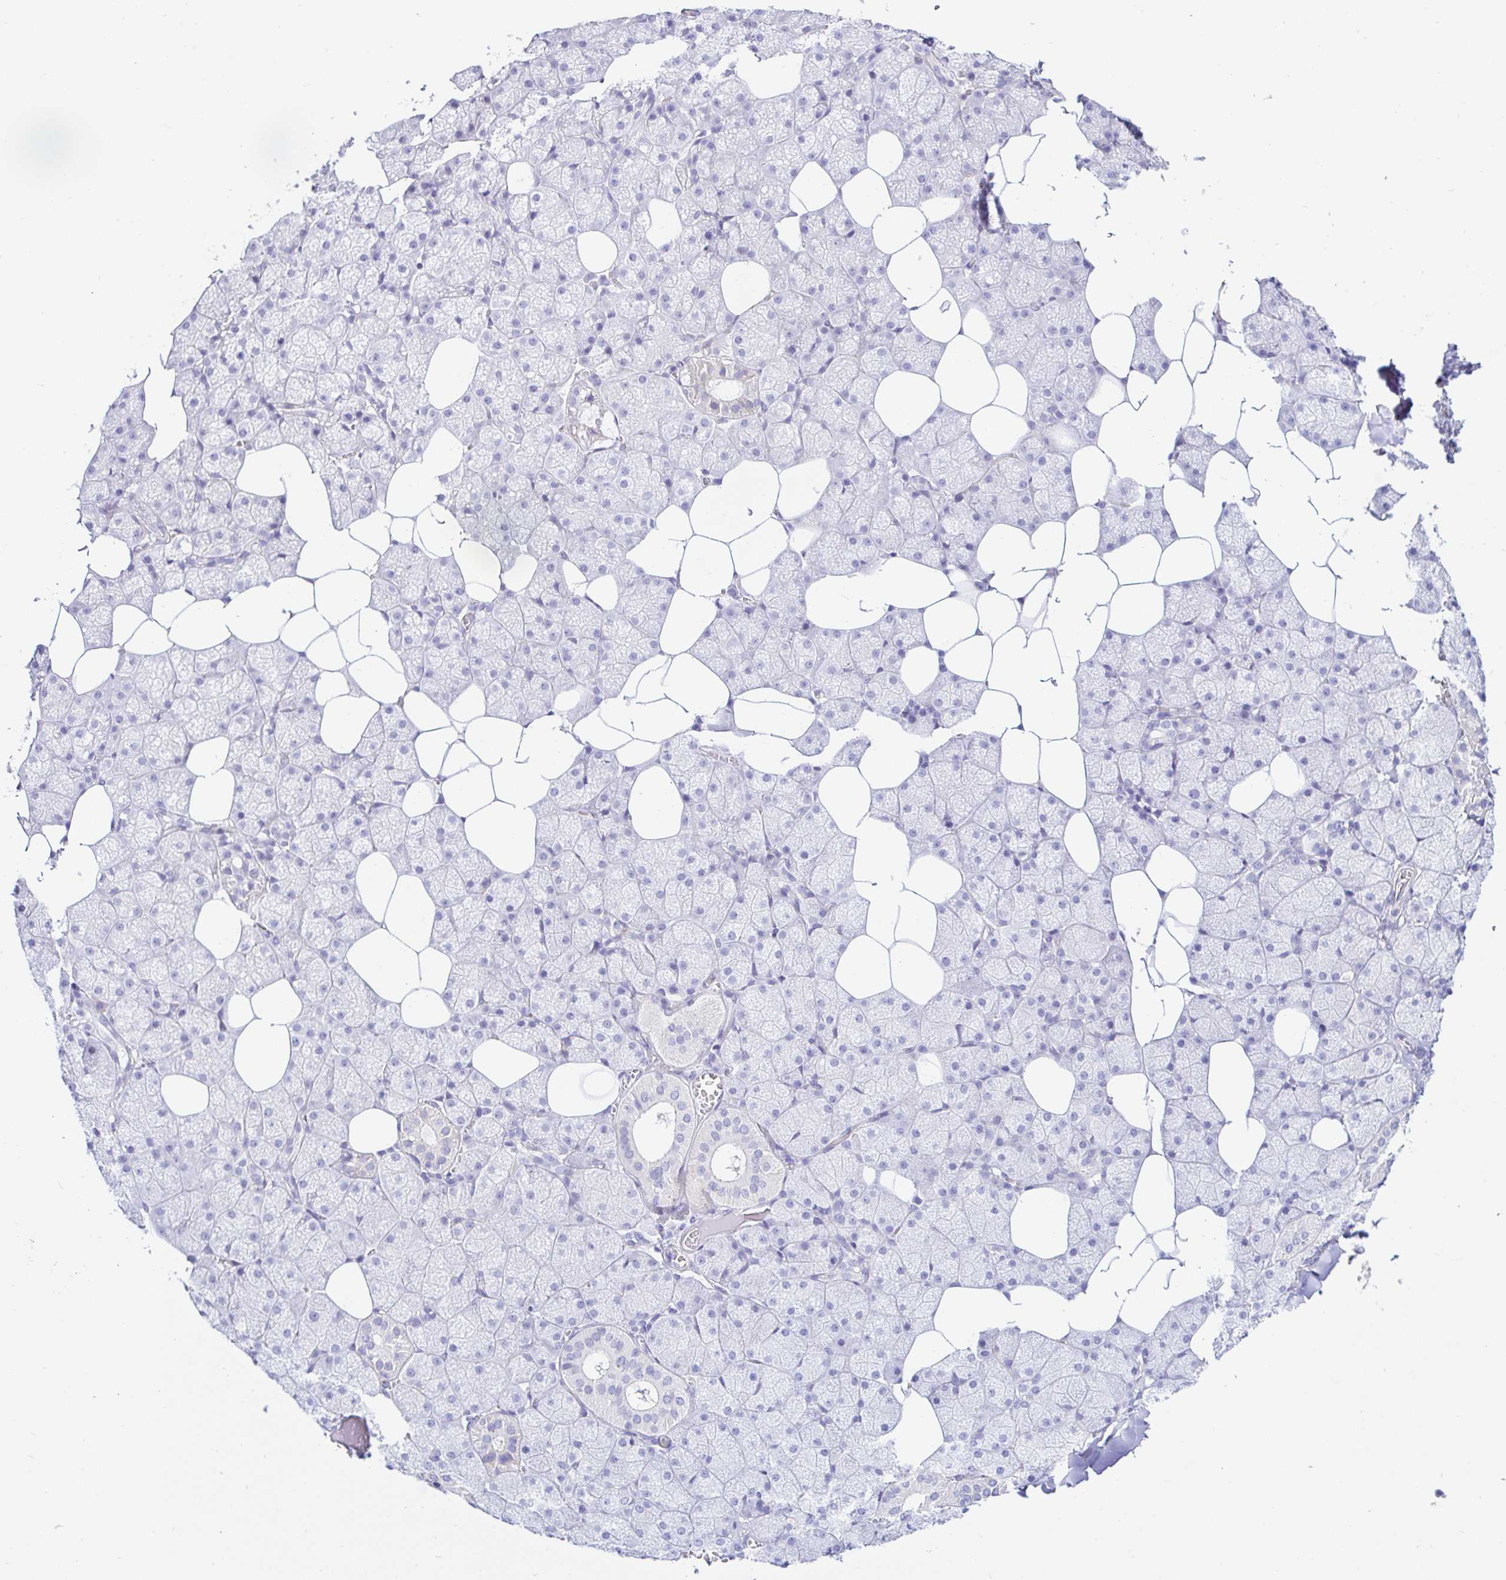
{"staining": {"intensity": "negative", "quantity": "none", "location": "none"}, "tissue": "salivary gland", "cell_type": "Glandular cells", "image_type": "normal", "snomed": [{"axis": "morphology", "description": "Normal tissue, NOS"}, {"axis": "topography", "description": "Salivary gland"}, {"axis": "topography", "description": "Peripheral nerve tissue"}], "caption": "DAB immunohistochemical staining of unremarkable human salivary gland demonstrates no significant expression in glandular cells.", "gene": "PINLYP", "patient": {"sex": "male", "age": 38}}